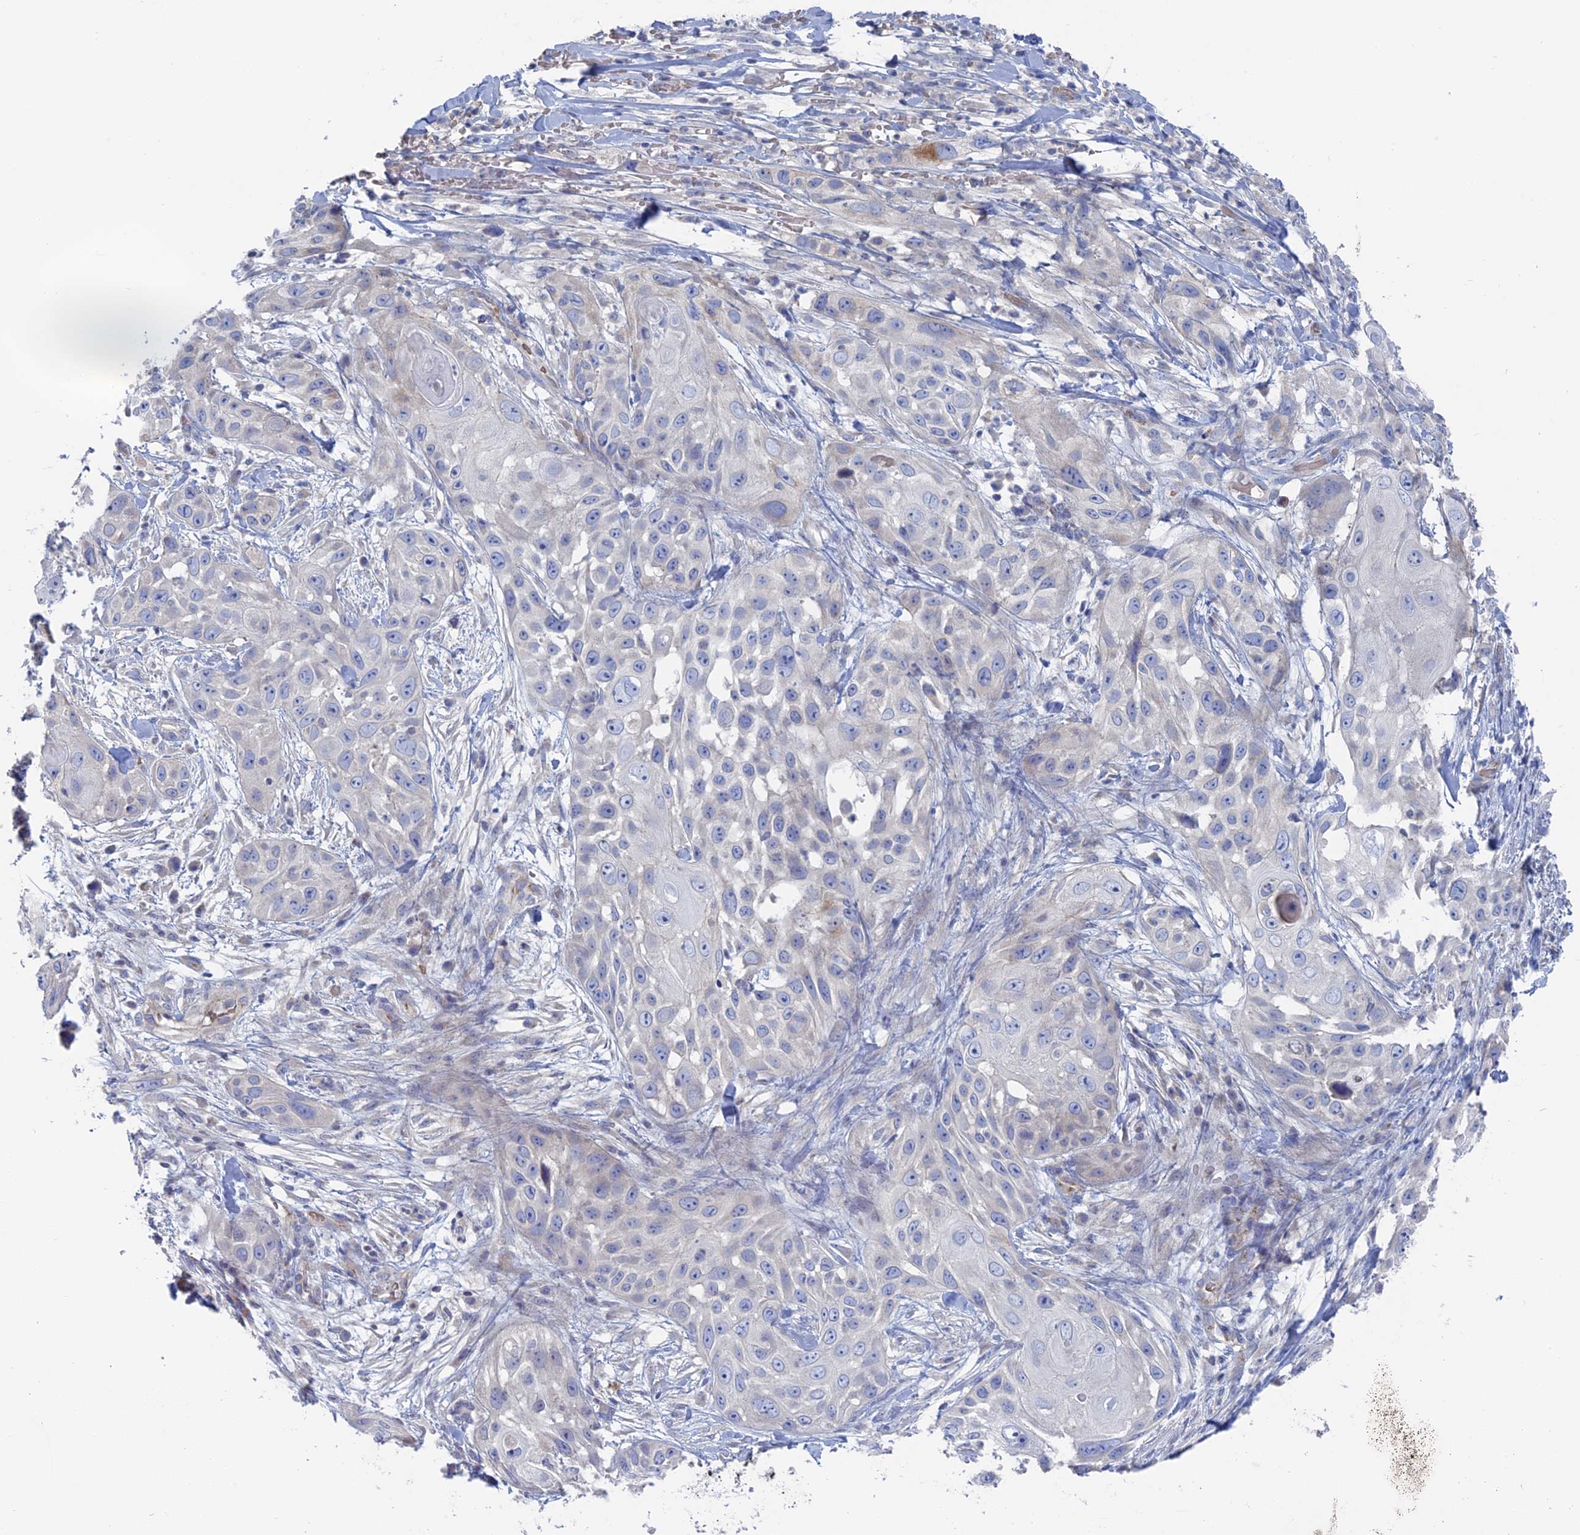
{"staining": {"intensity": "negative", "quantity": "none", "location": "none"}, "tissue": "skin cancer", "cell_type": "Tumor cells", "image_type": "cancer", "snomed": [{"axis": "morphology", "description": "Squamous cell carcinoma, NOS"}, {"axis": "topography", "description": "Skin"}], "caption": "Skin cancer (squamous cell carcinoma) was stained to show a protein in brown. There is no significant expression in tumor cells.", "gene": "TBC1D30", "patient": {"sex": "female", "age": 44}}